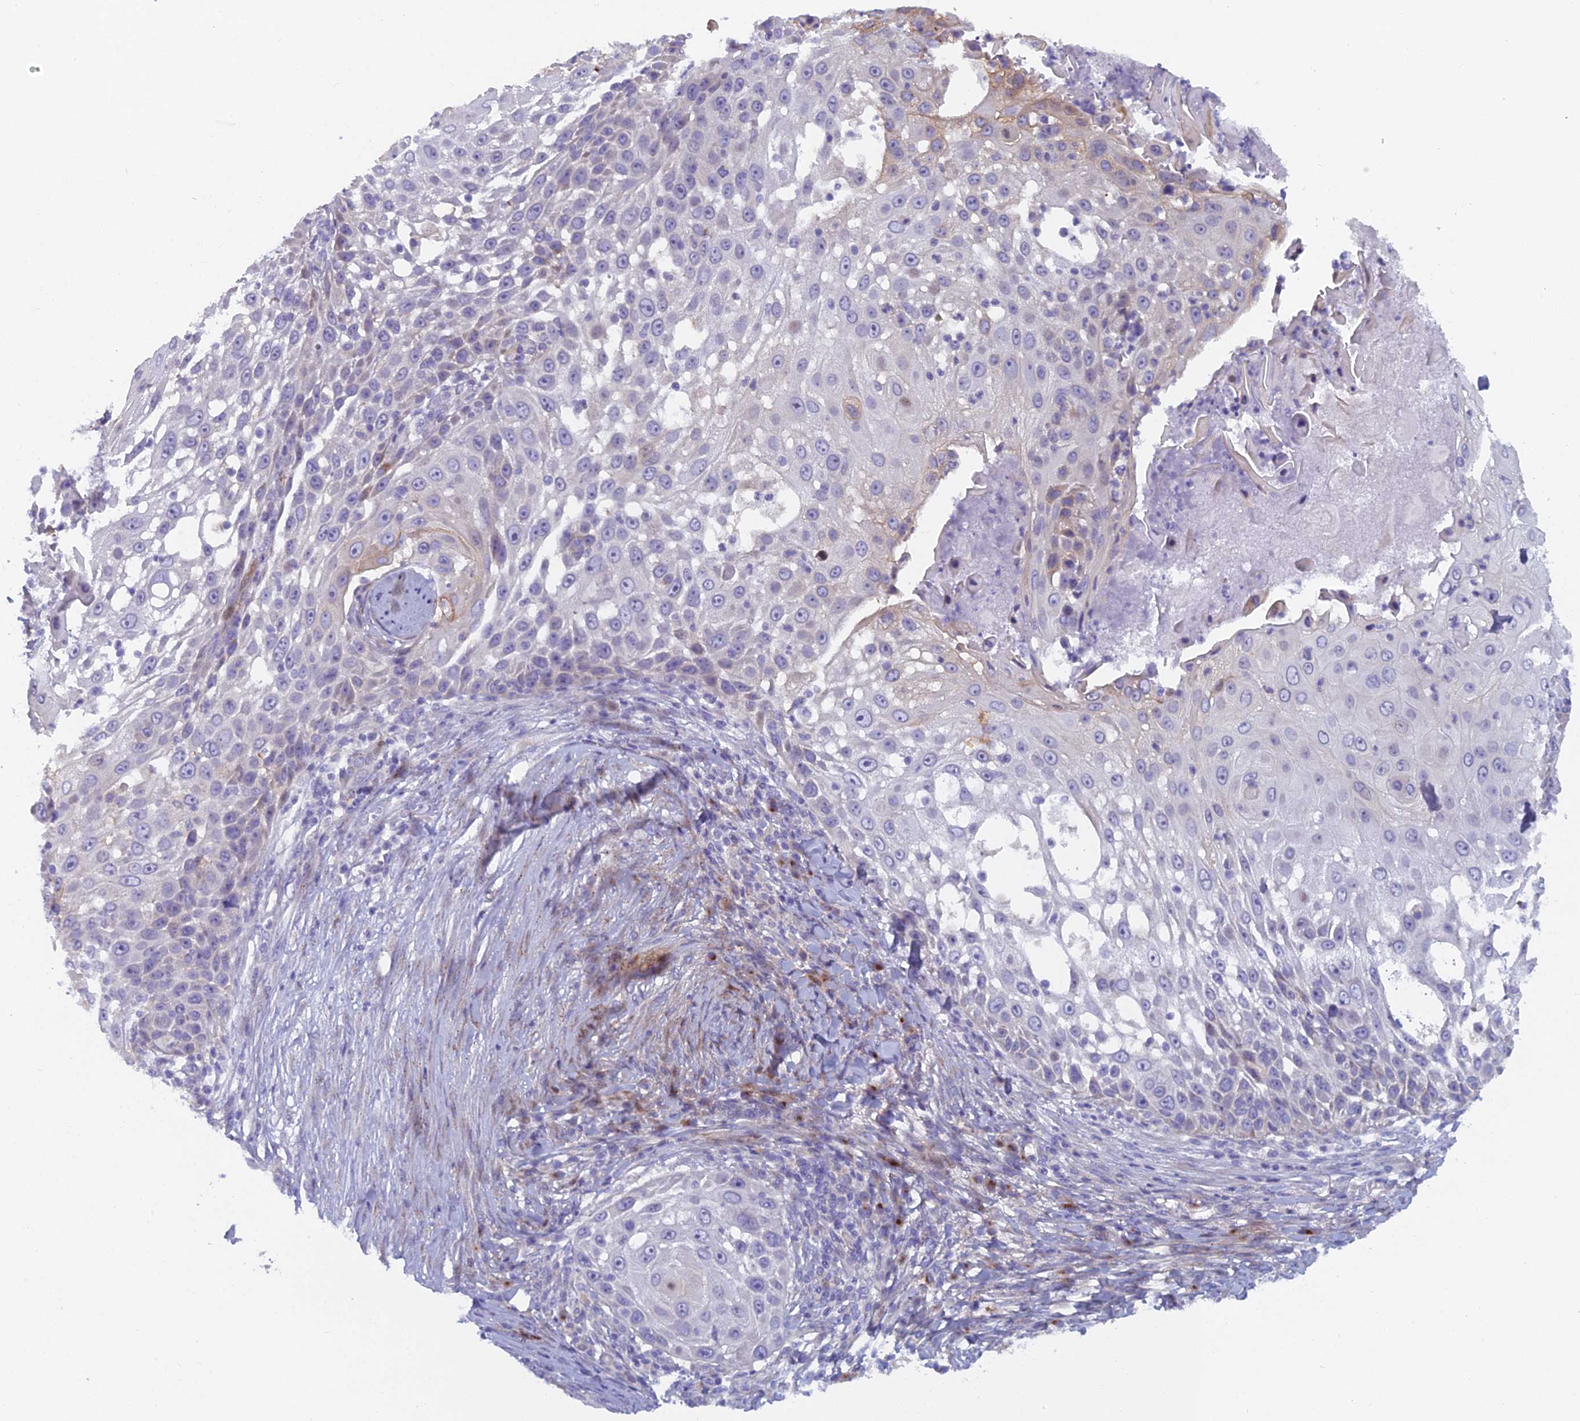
{"staining": {"intensity": "moderate", "quantity": "<25%", "location": "cytoplasmic/membranous"}, "tissue": "skin cancer", "cell_type": "Tumor cells", "image_type": "cancer", "snomed": [{"axis": "morphology", "description": "Squamous cell carcinoma, NOS"}, {"axis": "topography", "description": "Skin"}], "caption": "Tumor cells show low levels of moderate cytoplasmic/membranous expression in approximately <25% of cells in skin cancer (squamous cell carcinoma).", "gene": "B9D2", "patient": {"sex": "female", "age": 44}}